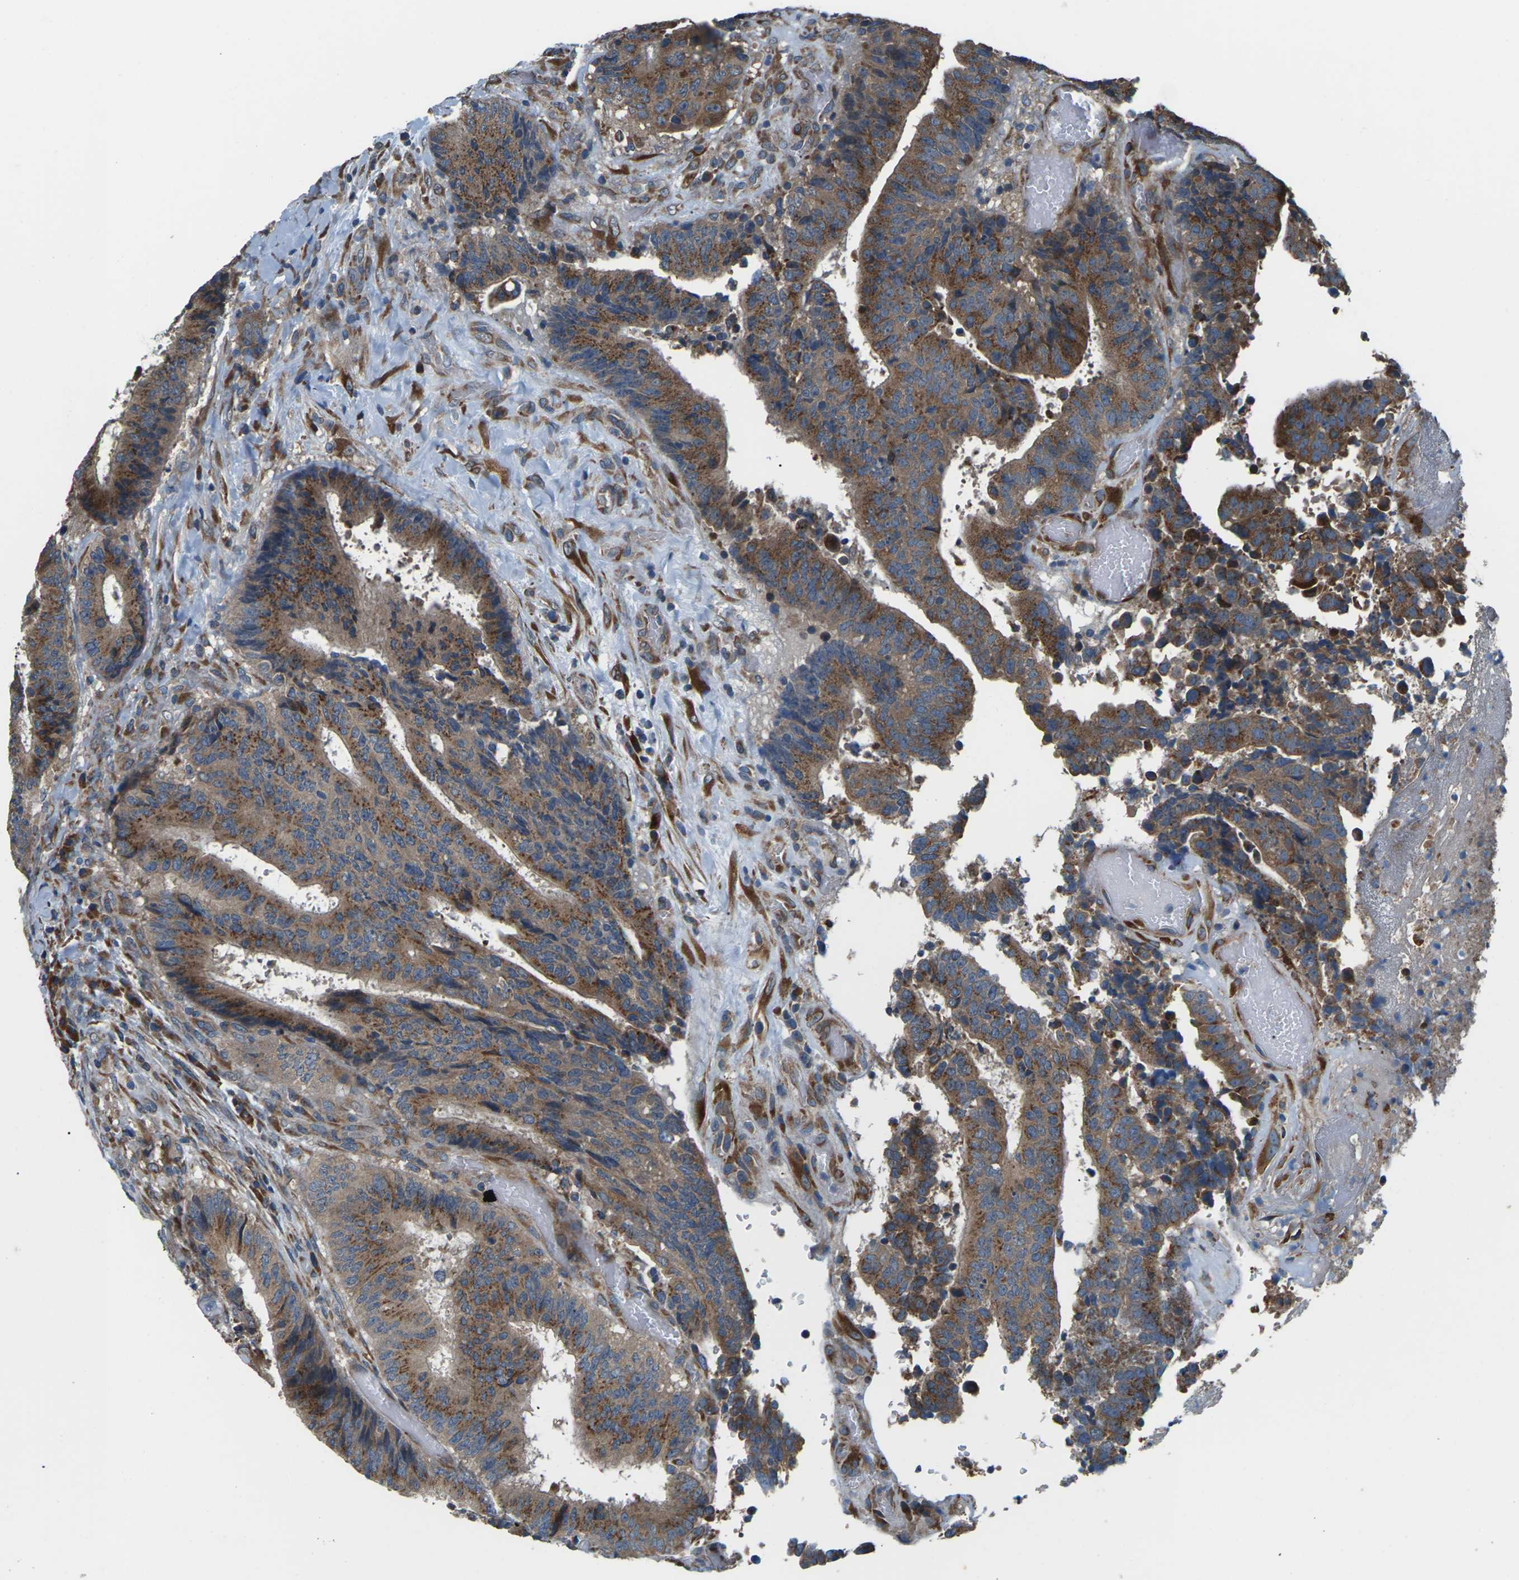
{"staining": {"intensity": "moderate", "quantity": ">75%", "location": "cytoplasmic/membranous"}, "tissue": "colorectal cancer", "cell_type": "Tumor cells", "image_type": "cancer", "snomed": [{"axis": "morphology", "description": "Adenocarcinoma, NOS"}, {"axis": "topography", "description": "Rectum"}], "caption": "Tumor cells exhibit medium levels of moderate cytoplasmic/membranous staining in approximately >75% of cells in human colorectal cancer (adenocarcinoma).", "gene": "GABRP", "patient": {"sex": "male", "age": 72}}